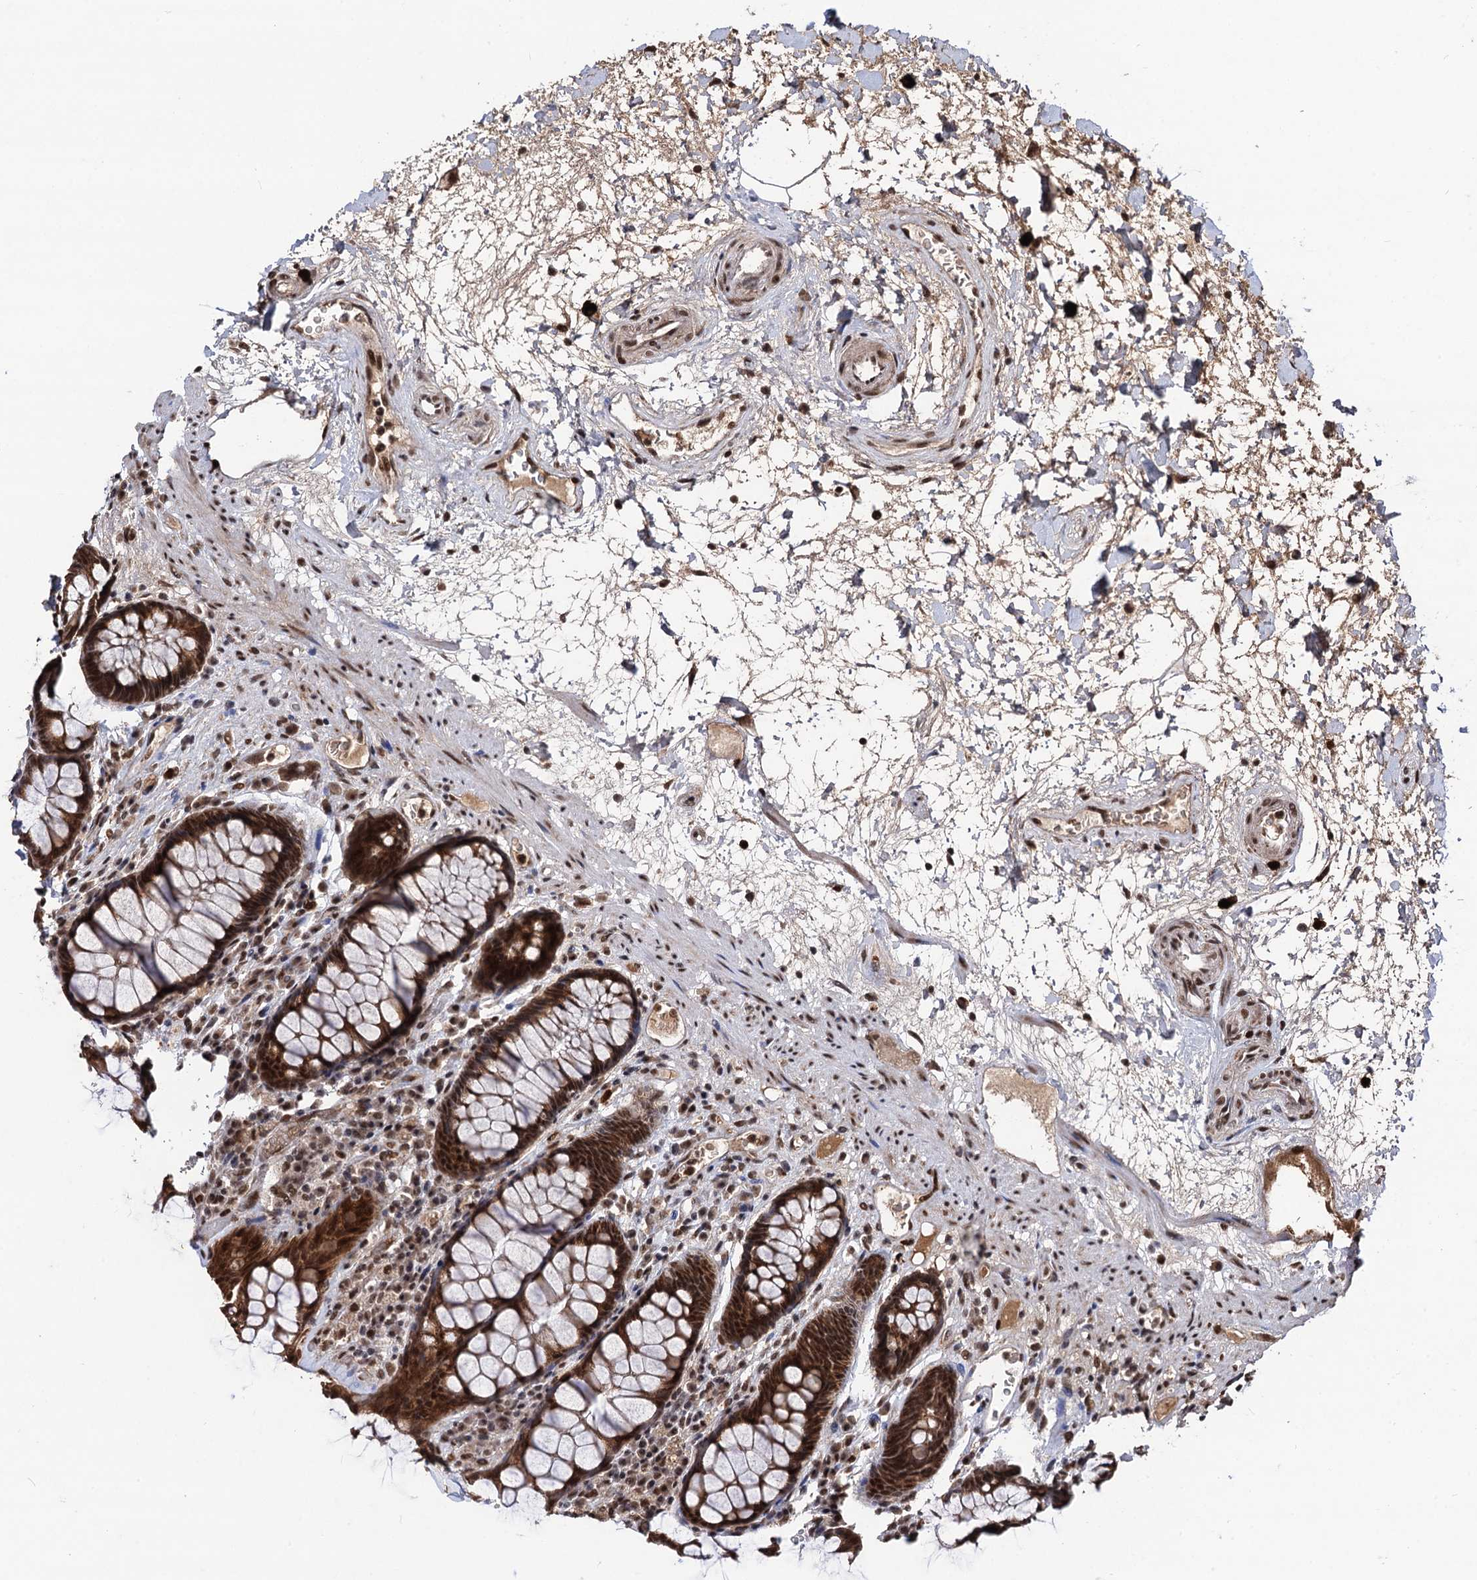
{"staining": {"intensity": "strong", "quantity": ">75%", "location": "cytoplasmic/membranous,nuclear"}, "tissue": "rectum", "cell_type": "Glandular cells", "image_type": "normal", "snomed": [{"axis": "morphology", "description": "Normal tissue, NOS"}, {"axis": "topography", "description": "Rectum"}], "caption": "IHC histopathology image of benign human rectum stained for a protein (brown), which displays high levels of strong cytoplasmic/membranous,nuclear staining in about >75% of glandular cells.", "gene": "SFSWAP", "patient": {"sex": "male", "age": 64}}